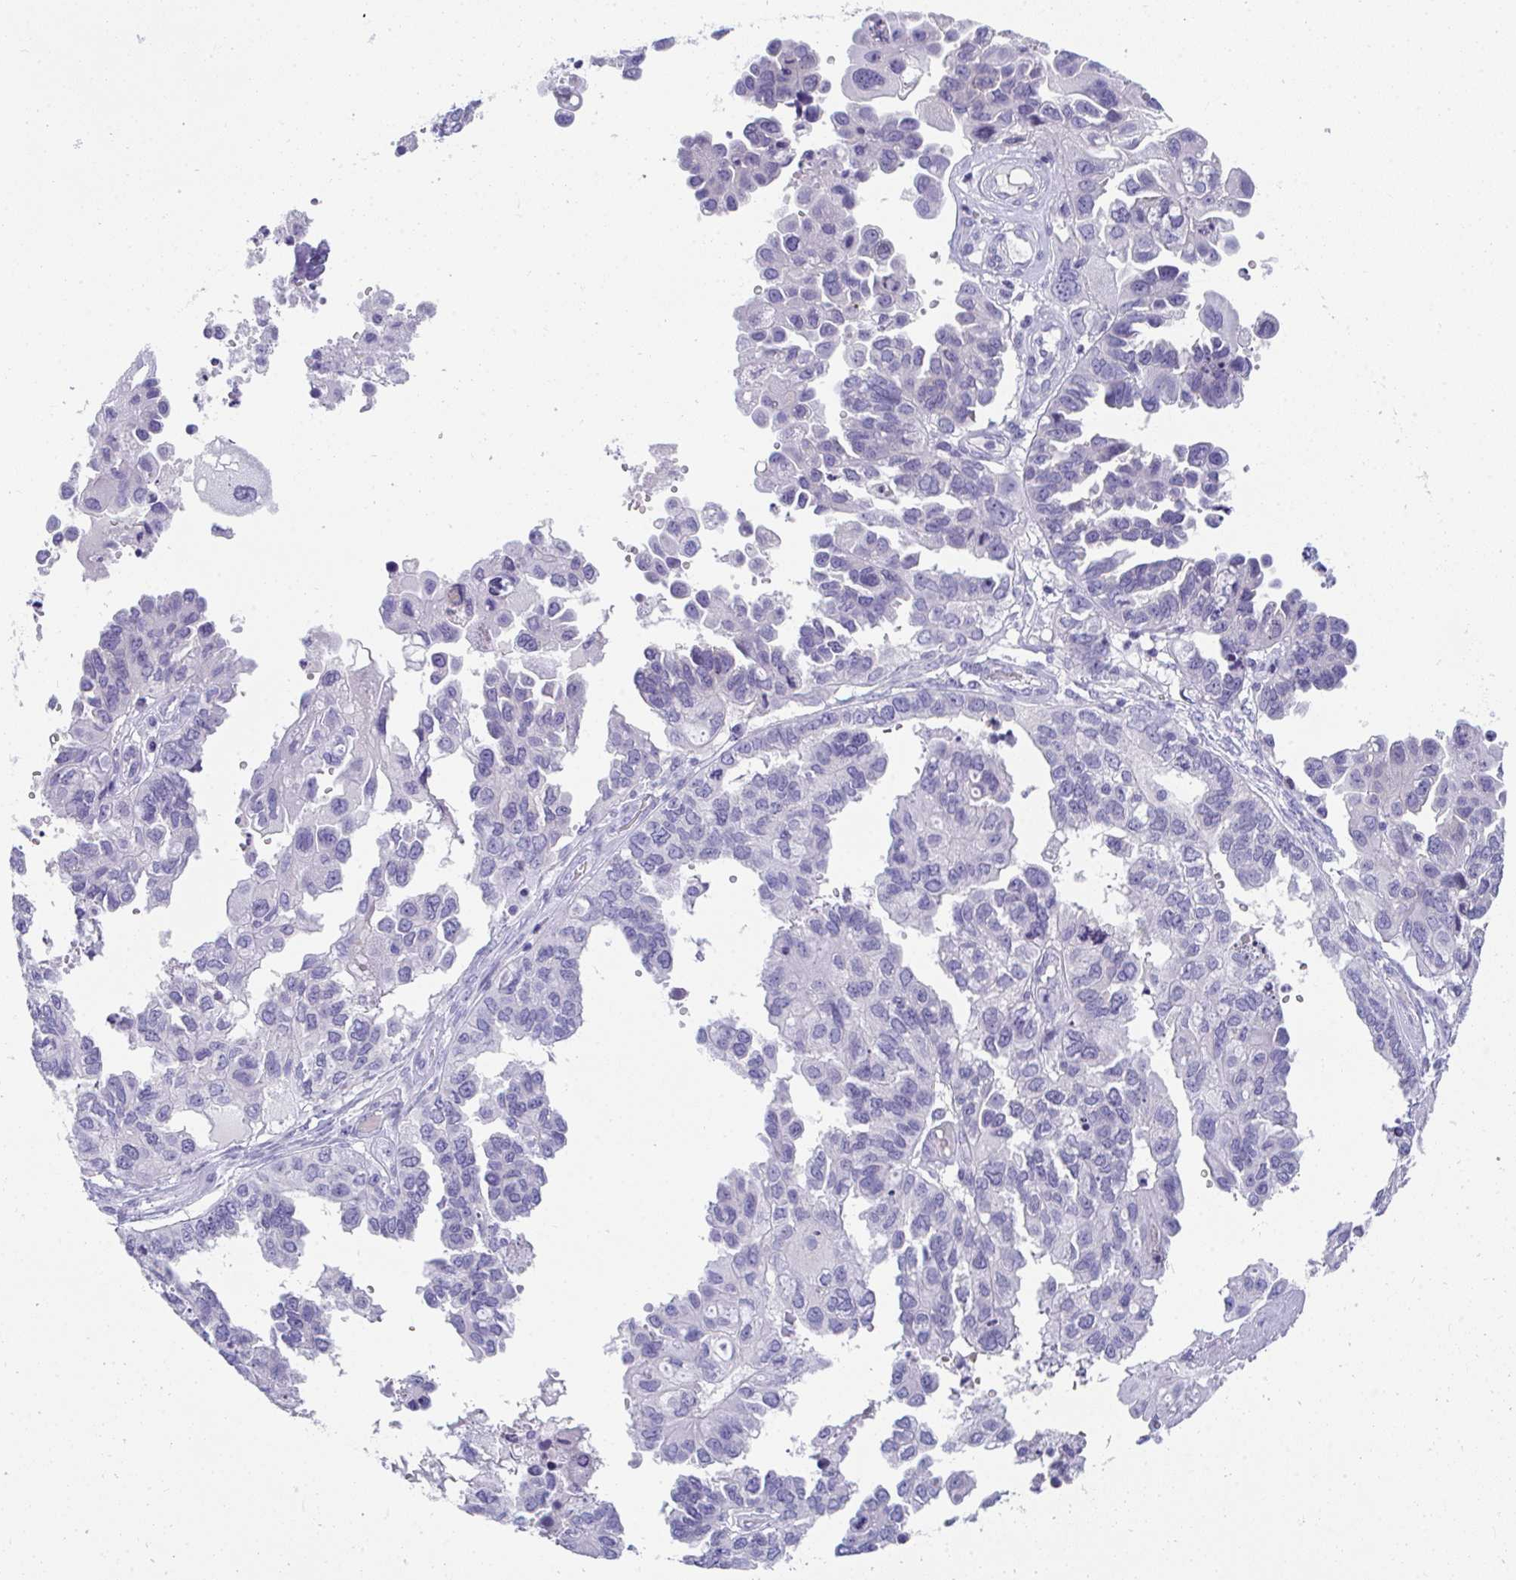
{"staining": {"intensity": "negative", "quantity": "none", "location": "none"}, "tissue": "ovarian cancer", "cell_type": "Tumor cells", "image_type": "cancer", "snomed": [{"axis": "morphology", "description": "Cystadenocarcinoma, serous, NOS"}, {"axis": "topography", "description": "Ovary"}], "caption": "IHC histopathology image of human ovarian cancer stained for a protein (brown), which shows no expression in tumor cells. Nuclei are stained in blue.", "gene": "TTC30B", "patient": {"sex": "female", "age": 53}}